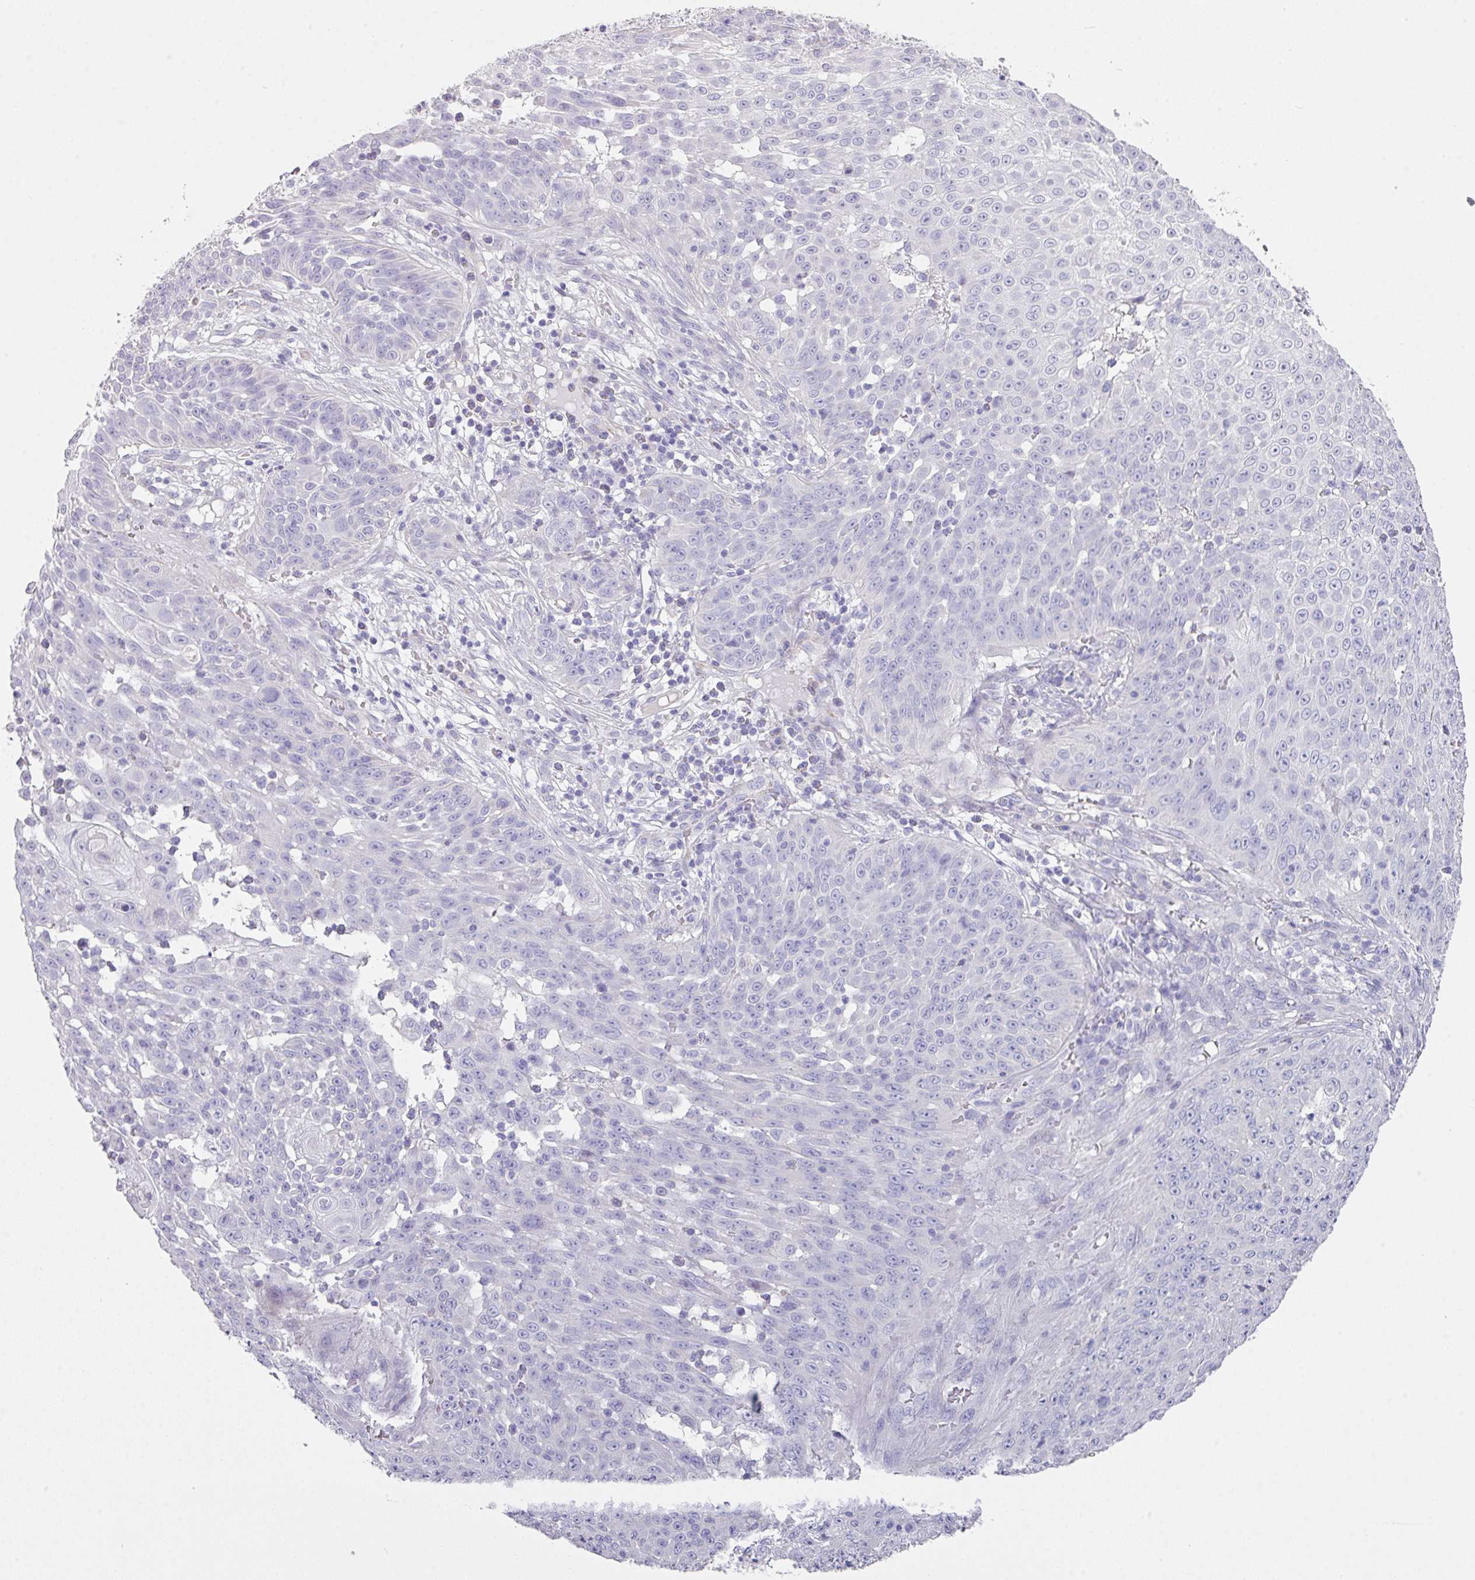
{"staining": {"intensity": "negative", "quantity": "none", "location": "none"}, "tissue": "skin cancer", "cell_type": "Tumor cells", "image_type": "cancer", "snomed": [{"axis": "morphology", "description": "Squamous cell carcinoma, NOS"}, {"axis": "topography", "description": "Skin"}], "caption": "Immunohistochemical staining of skin squamous cell carcinoma exhibits no significant staining in tumor cells.", "gene": "GLI4", "patient": {"sex": "male", "age": 24}}